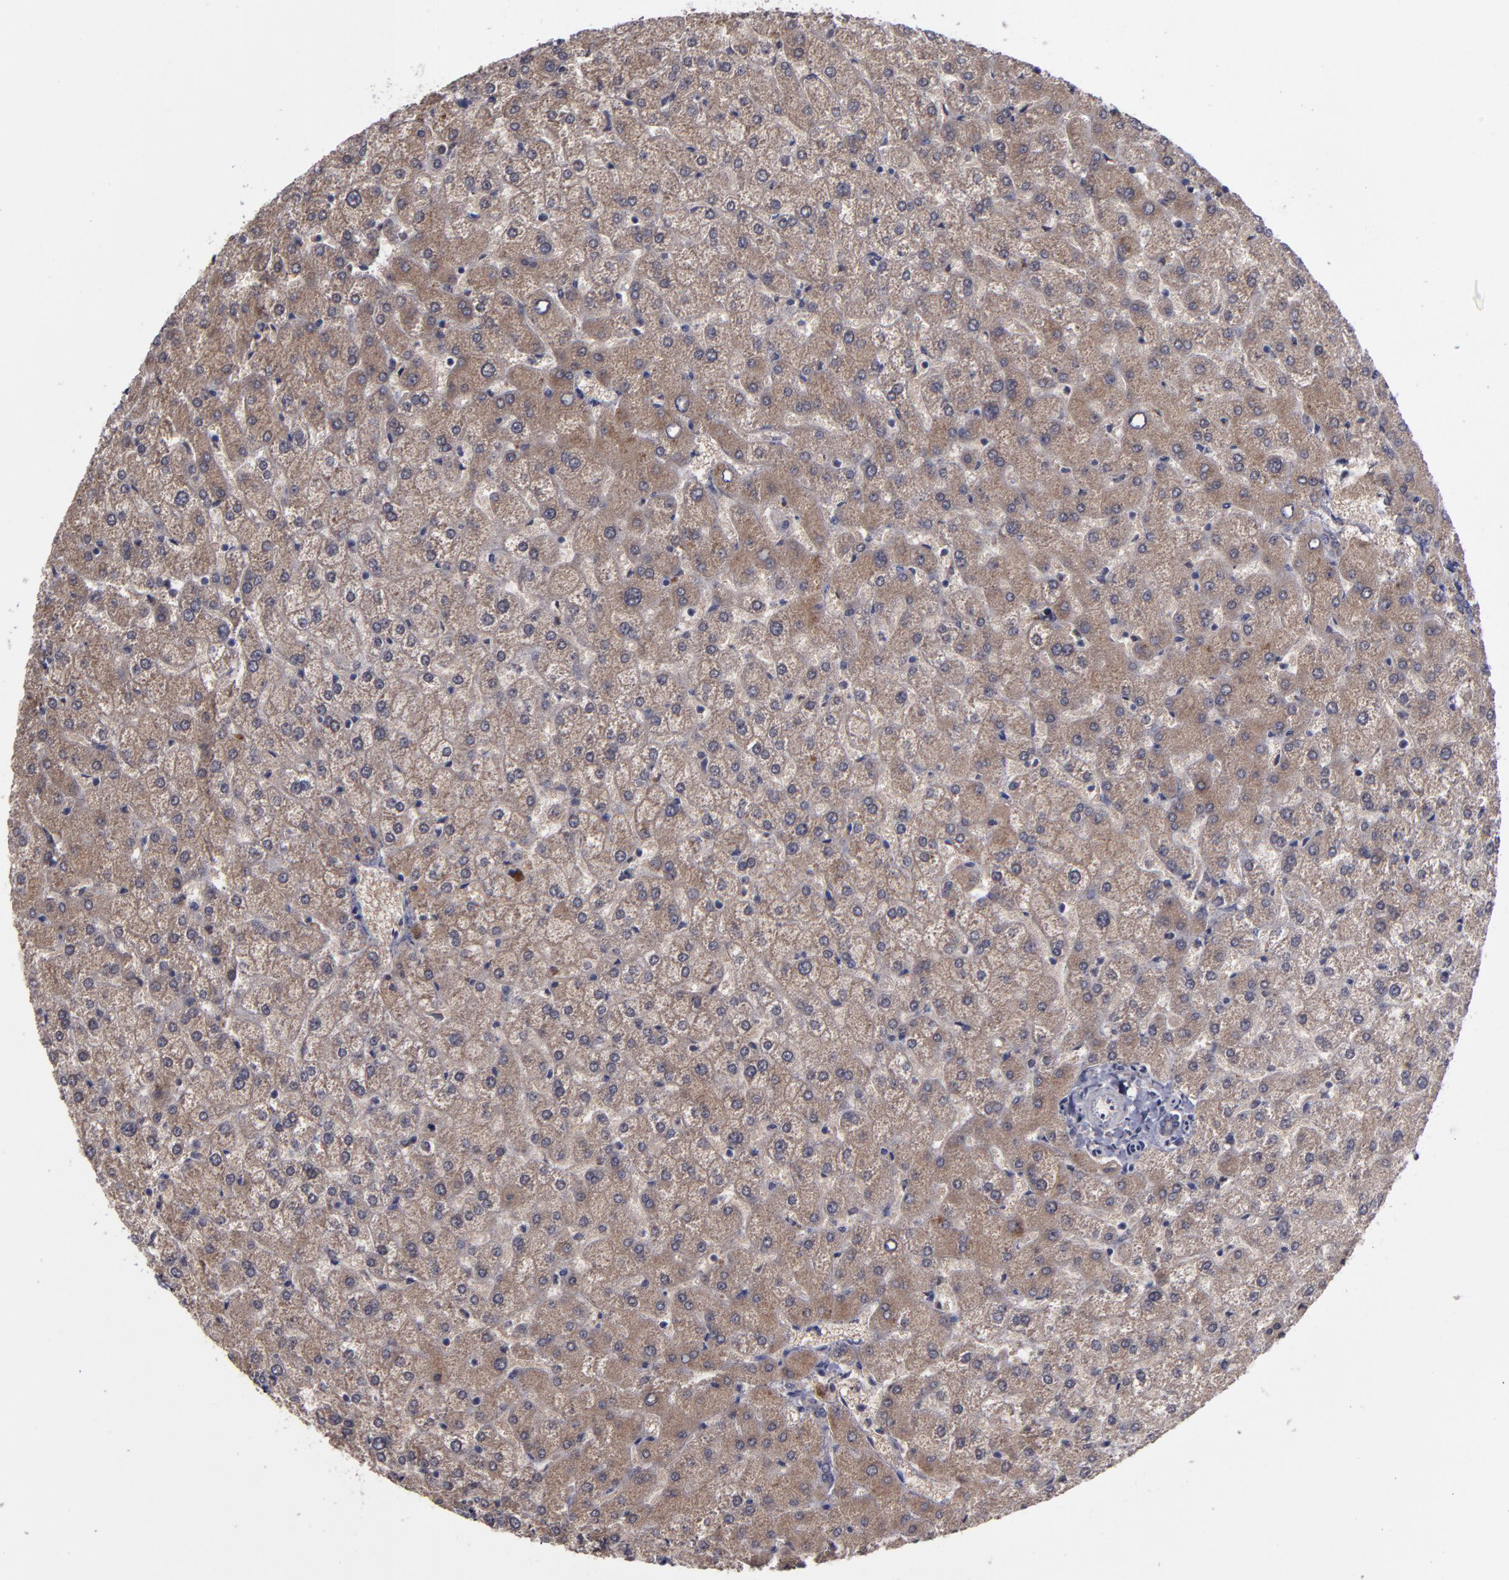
{"staining": {"intensity": "moderate", "quantity": ">75%", "location": "cytoplasmic/membranous"}, "tissue": "liver", "cell_type": "Cholangiocytes", "image_type": "normal", "snomed": [{"axis": "morphology", "description": "Normal tissue, NOS"}, {"axis": "topography", "description": "Liver"}], "caption": "A histopathology image showing moderate cytoplasmic/membranous expression in approximately >75% of cholangiocytes in unremarkable liver, as visualized by brown immunohistochemical staining.", "gene": "MMP11", "patient": {"sex": "female", "age": 32}}